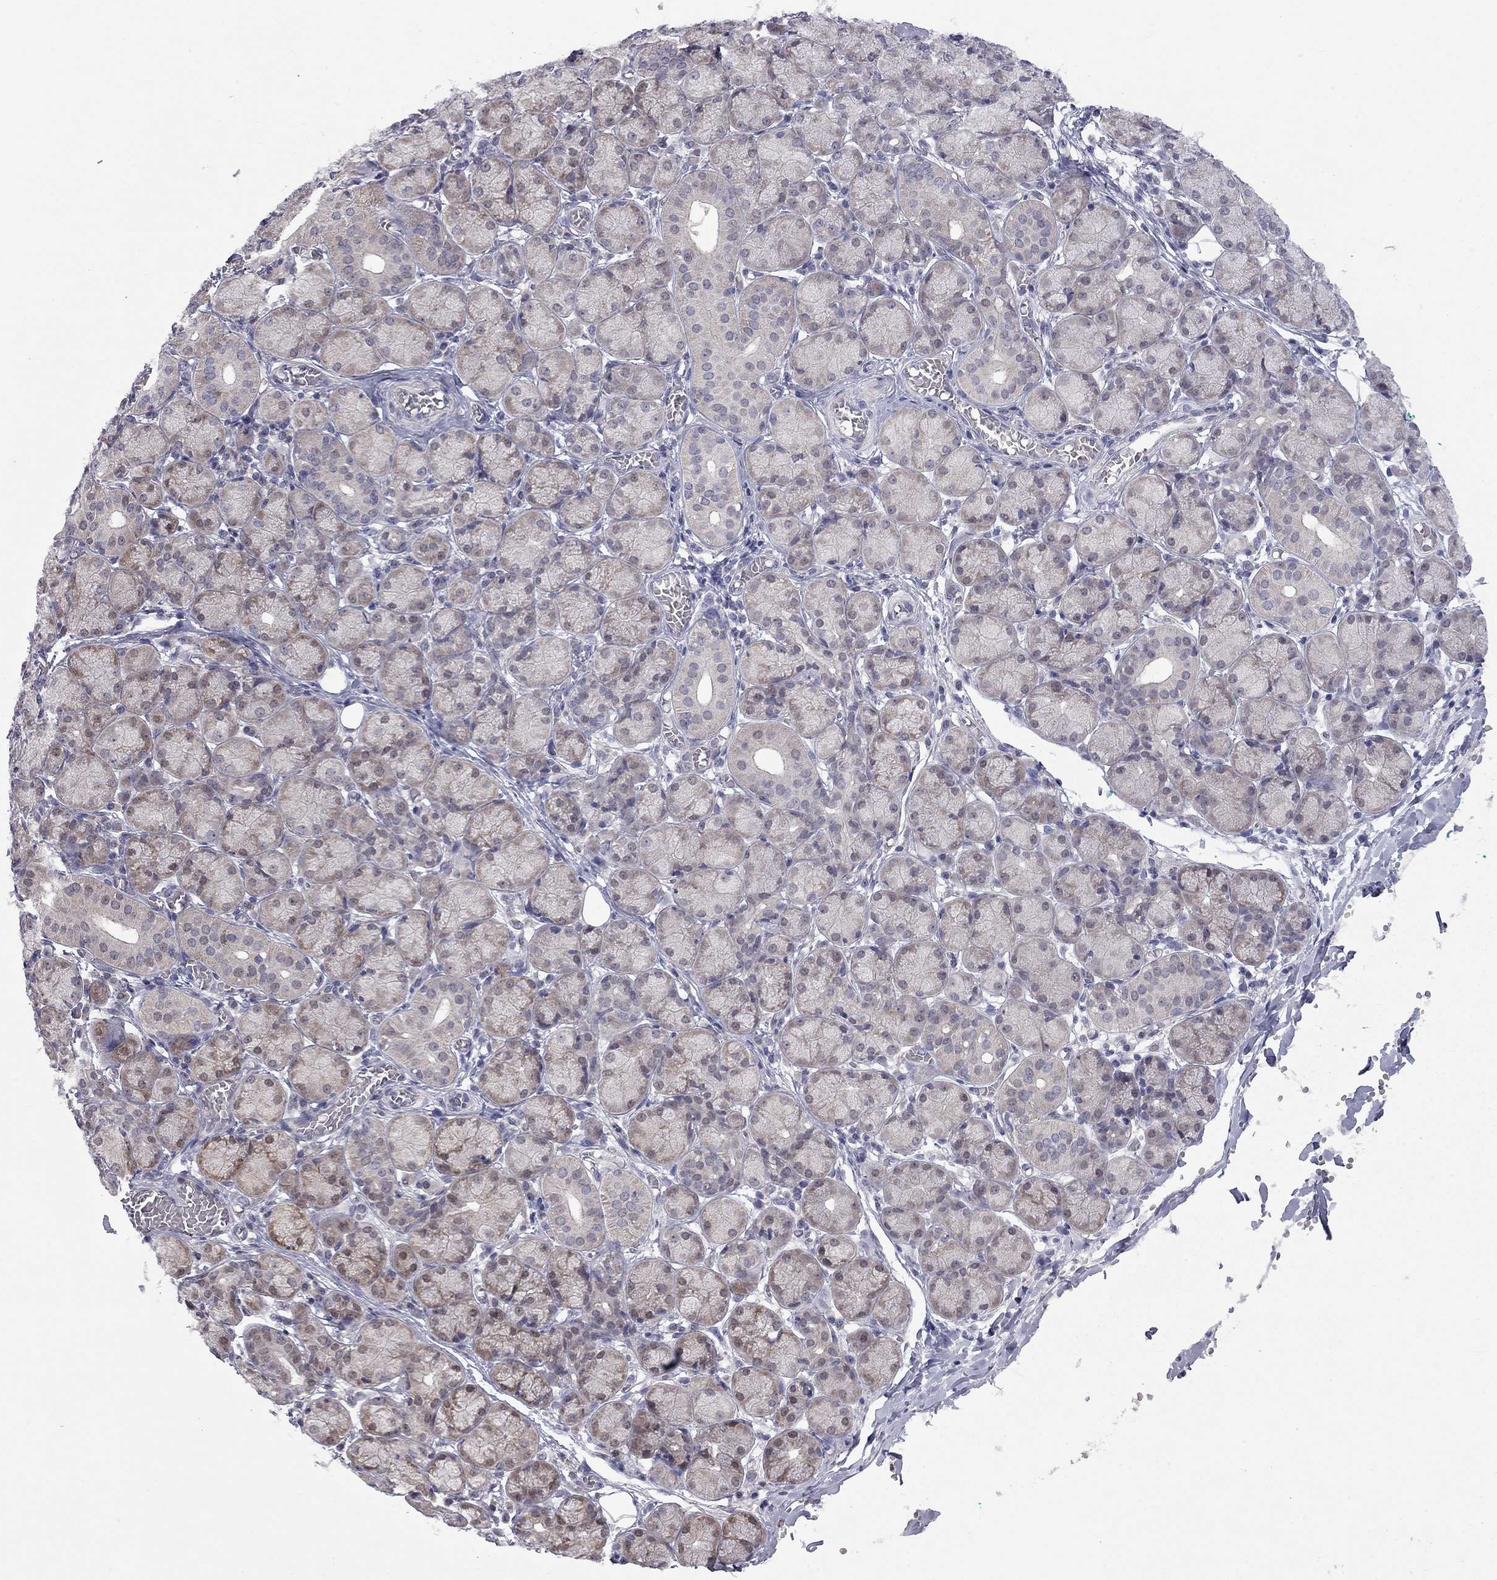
{"staining": {"intensity": "moderate", "quantity": "<25%", "location": "nuclear"}, "tissue": "salivary gland", "cell_type": "Glandular cells", "image_type": "normal", "snomed": [{"axis": "morphology", "description": "Normal tissue, NOS"}, {"axis": "topography", "description": "Salivary gland"}, {"axis": "topography", "description": "Peripheral nerve tissue"}], "caption": "Glandular cells reveal low levels of moderate nuclear staining in approximately <25% of cells in unremarkable salivary gland.", "gene": "NRARP", "patient": {"sex": "female", "age": 24}}